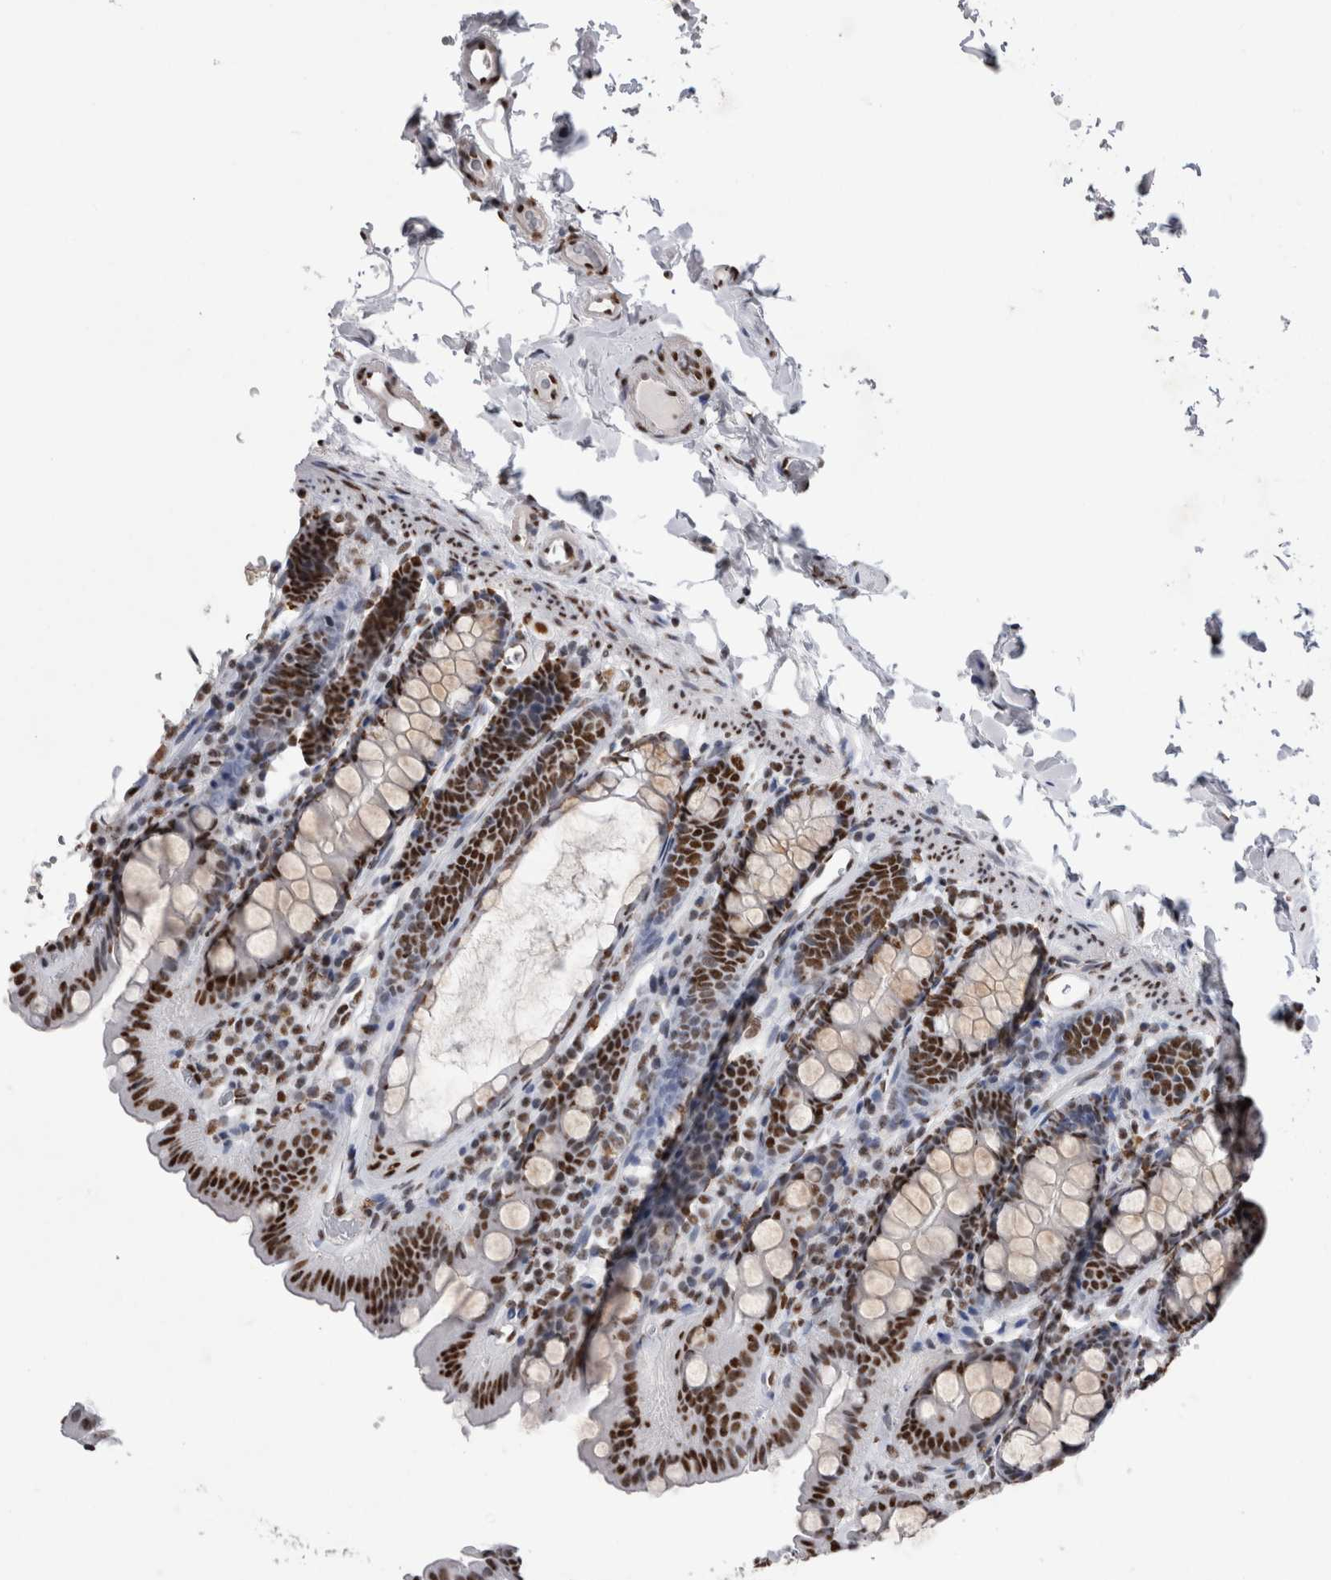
{"staining": {"intensity": "moderate", "quantity": ">75%", "location": "nuclear"}, "tissue": "colon", "cell_type": "Endothelial cells", "image_type": "normal", "snomed": [{"axis": "morphology", "description": "Normal tissue, NOS"}, {"axis": "topography", "description": "Colon"}, {"axis": "topography", "description": "Peripheral nerve tissue"}], "caption": "Protein staining exhibits moderate nuclear staining in approximately >75% of endothelial cells in unremarkable colon.", "gene": "ALPK3", "patient": {"sex": "female", "age": 61}}